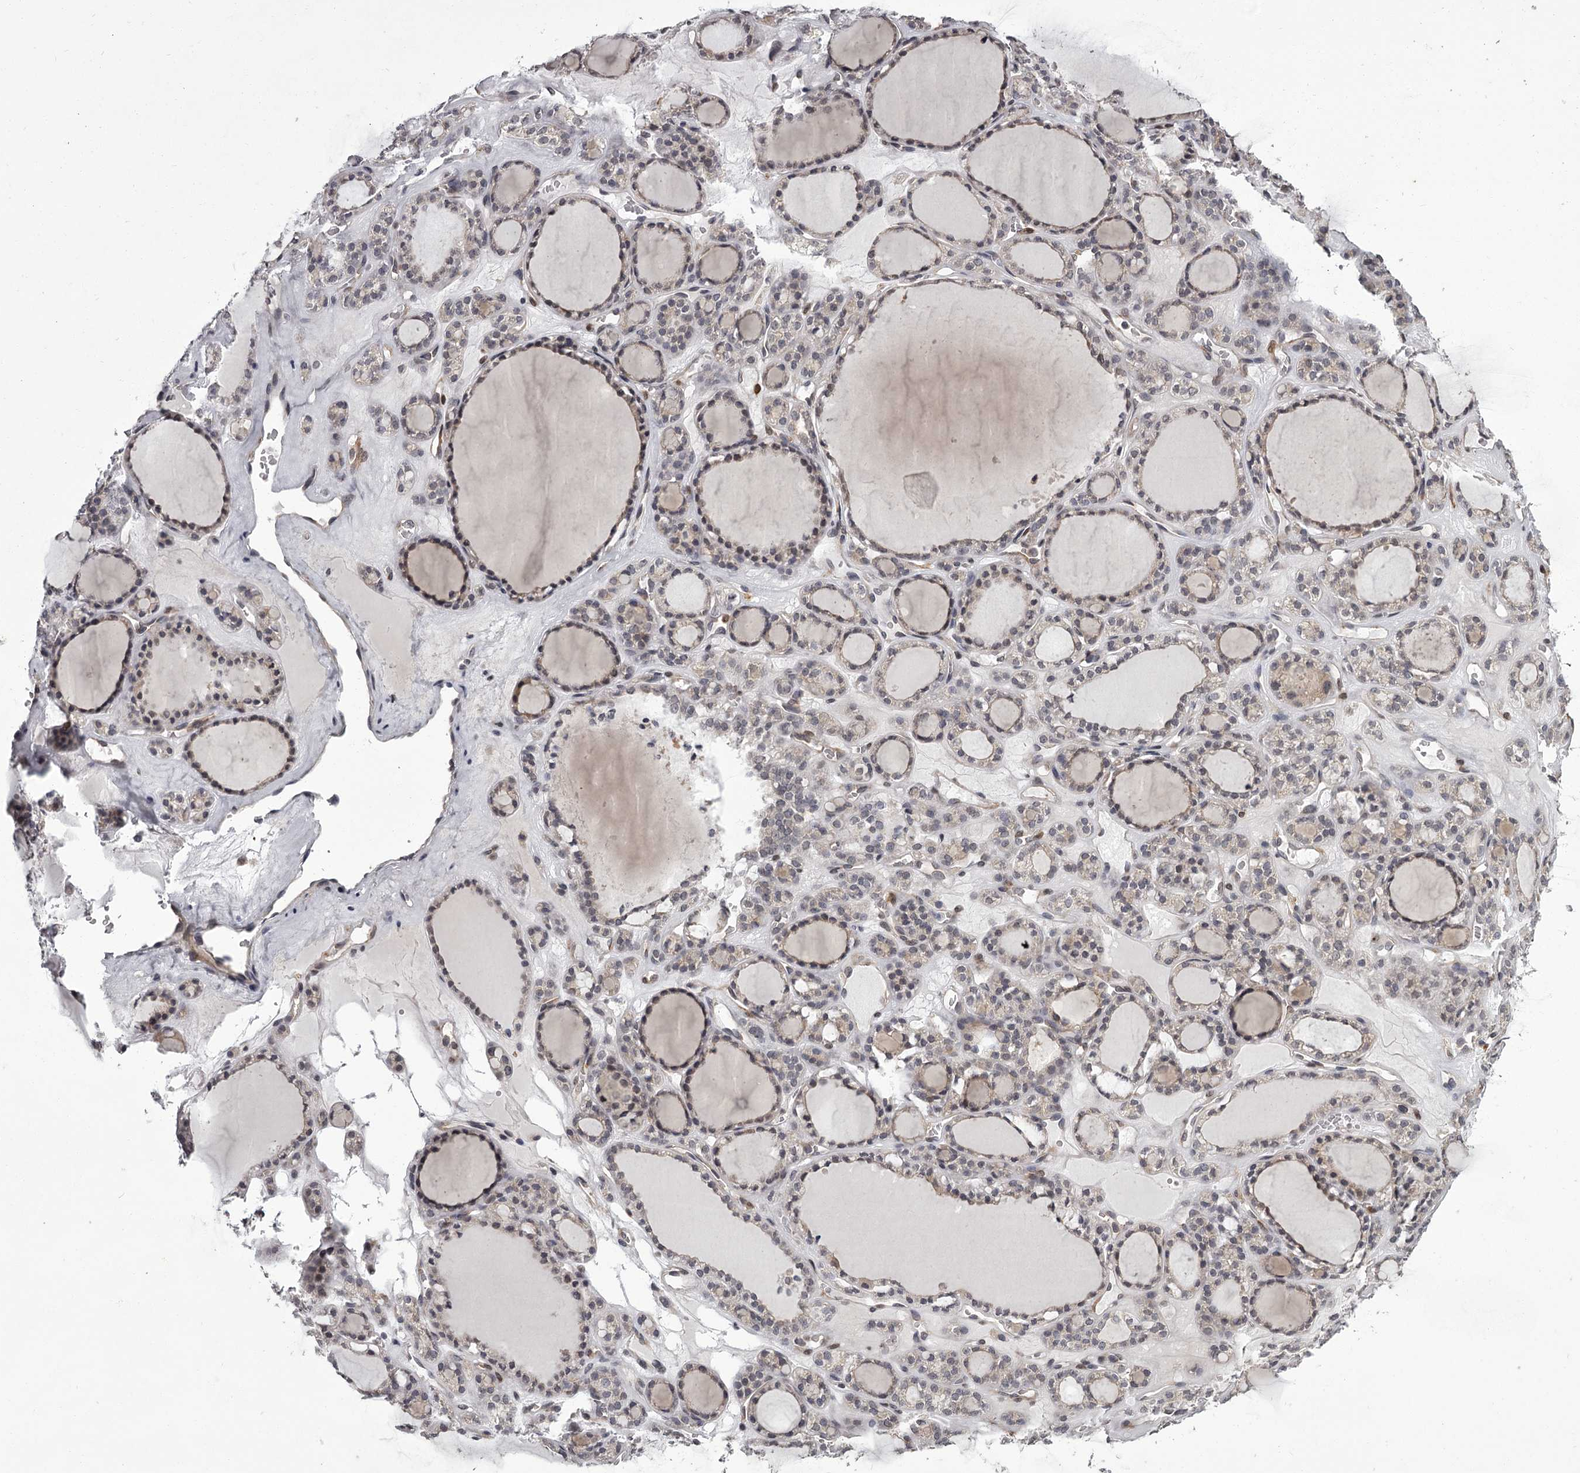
{"staining": {"intensity": "weak", "quantity": "<25%", "location": "cytoplasmic/membranous"}, "tissue": "thyroid gland", "cell_type": "Glandular cells", "image_type": "normal", "snomed": [{"axis": "morphology", "description": "Normal tissue, NOS"}, {"axis": "topography", "description": "Thyroid gland"}], "caption": "Thyroid gland was stained to show a protein in brown. There is no significant staining in glandular cells. (DAB (3,3'-diaminobenzidine) immunohistochemistry (IHC) visualized using brightfield microscopy, high magnification).", "gene": "CCDC92", "patient": {"sex": "female", "age": 28}}